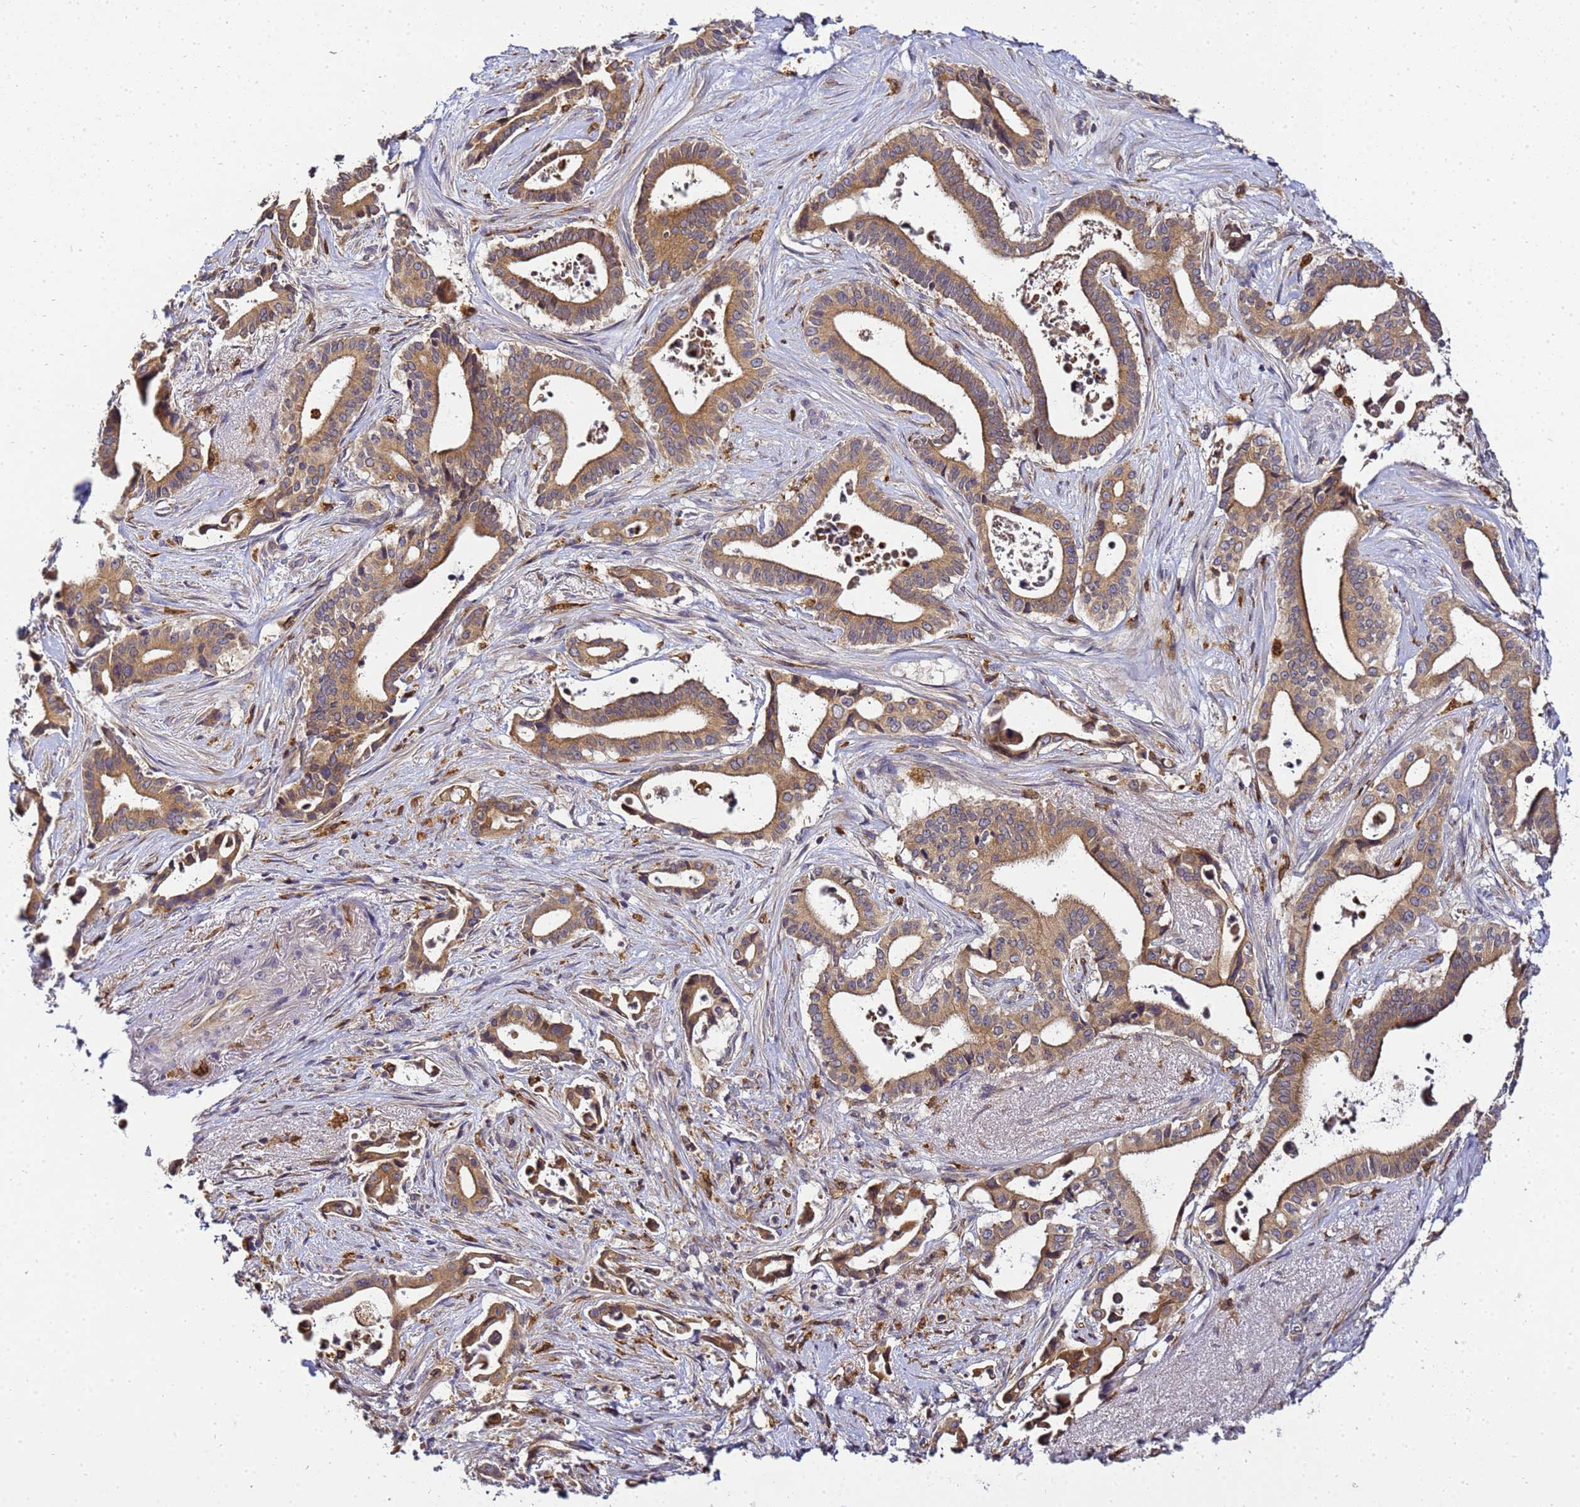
{"staining": {"intensity": "moderate", "quantity": ">75%", "location": "cytoplasmic/membranous"}, "tissue": "pancreatic cancer", "cell_type": "Tumor cells", "image_type": "cancer", "snomed": [{"axis": "morphology", "description": "Adenocarcinoma, NOS"}, {"axis": "topography", "description": "Pancreas"}], "caption": "Human pancreatic cancer (adenocarcinoma) stained with a protein marker displays moderate staining in tumor cells.", "gene": "ADPGK", "patient": {"sex": "female", "age": 77}}